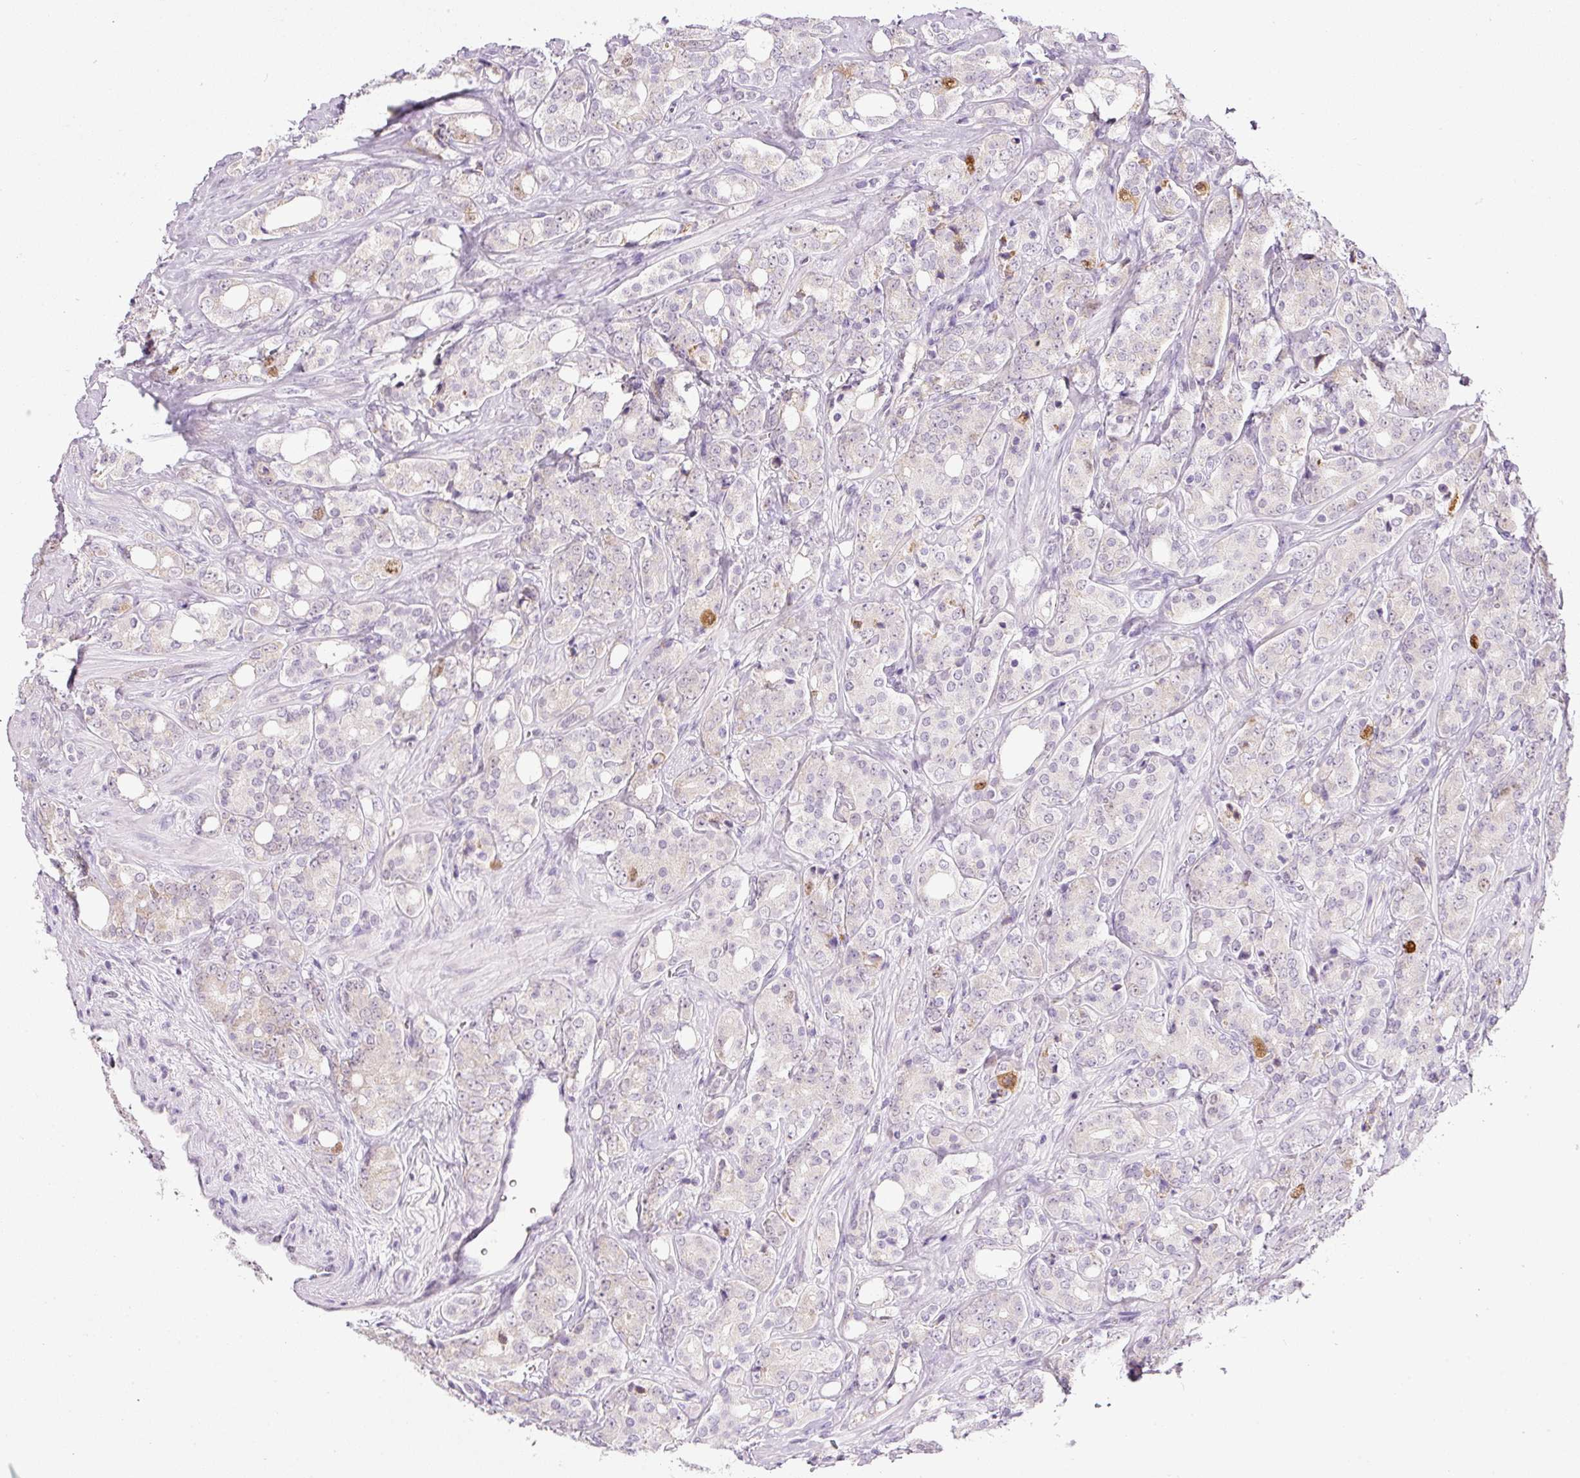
{"staining": {"intensity": "negative", "quantity": "none", "location": "none"}, "tissue": "prostate cancer", "cell_type": "Tumor cells", "image_type": "cancer", "snomed": [{"axis": "morphology", "description": "Adenocarcinoma, High grade"}, {"axis": "topography", "description": "Prostate"}], "caption": "Human prostate cancer (adenocarcinoma (high-grade)) stained for a protein using immunohistochemistry (IHC) exhibits no expression in tumor cells.", "gene": "KPNA2", "patient": {"sex": "male", "age": 62}}